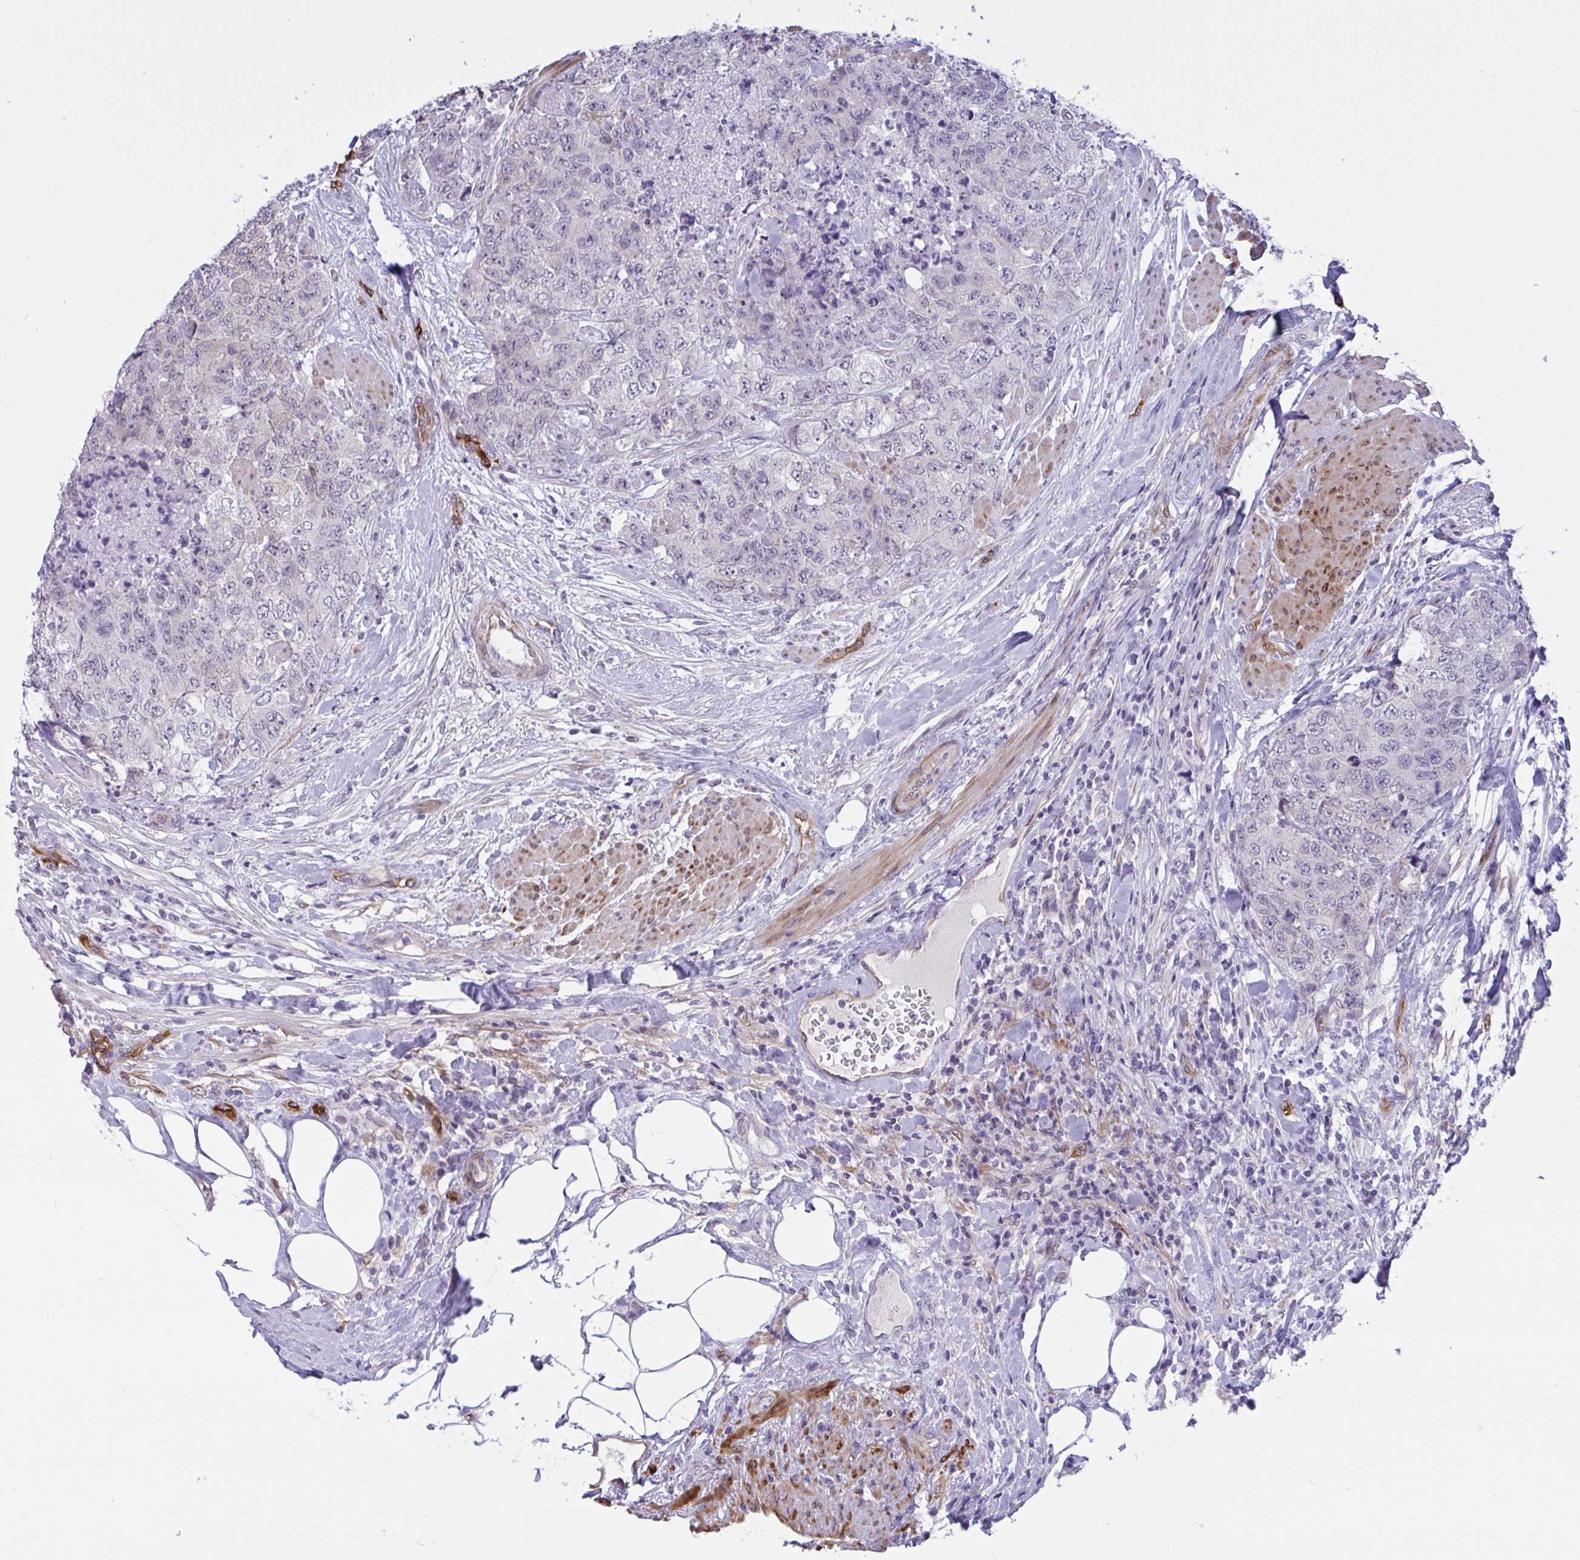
{"staining": {"intensity": "negative", "quantity": "none", "location": "none"}, "tissue": "urothelial cancer", "cell_type": "Tumor cells", "image_type": "cancer", "snomed": [{"axis": "morphology", "description": "Urothelial carcinoma, High grade"}, {"axis": "topography", "description": "Urinary bladder"}], "caption": "Tumor cells are negative for brown protein staining in urothelial cancer.", "gene": "EML1", "patient": {"sex": "female", "age": 78}}